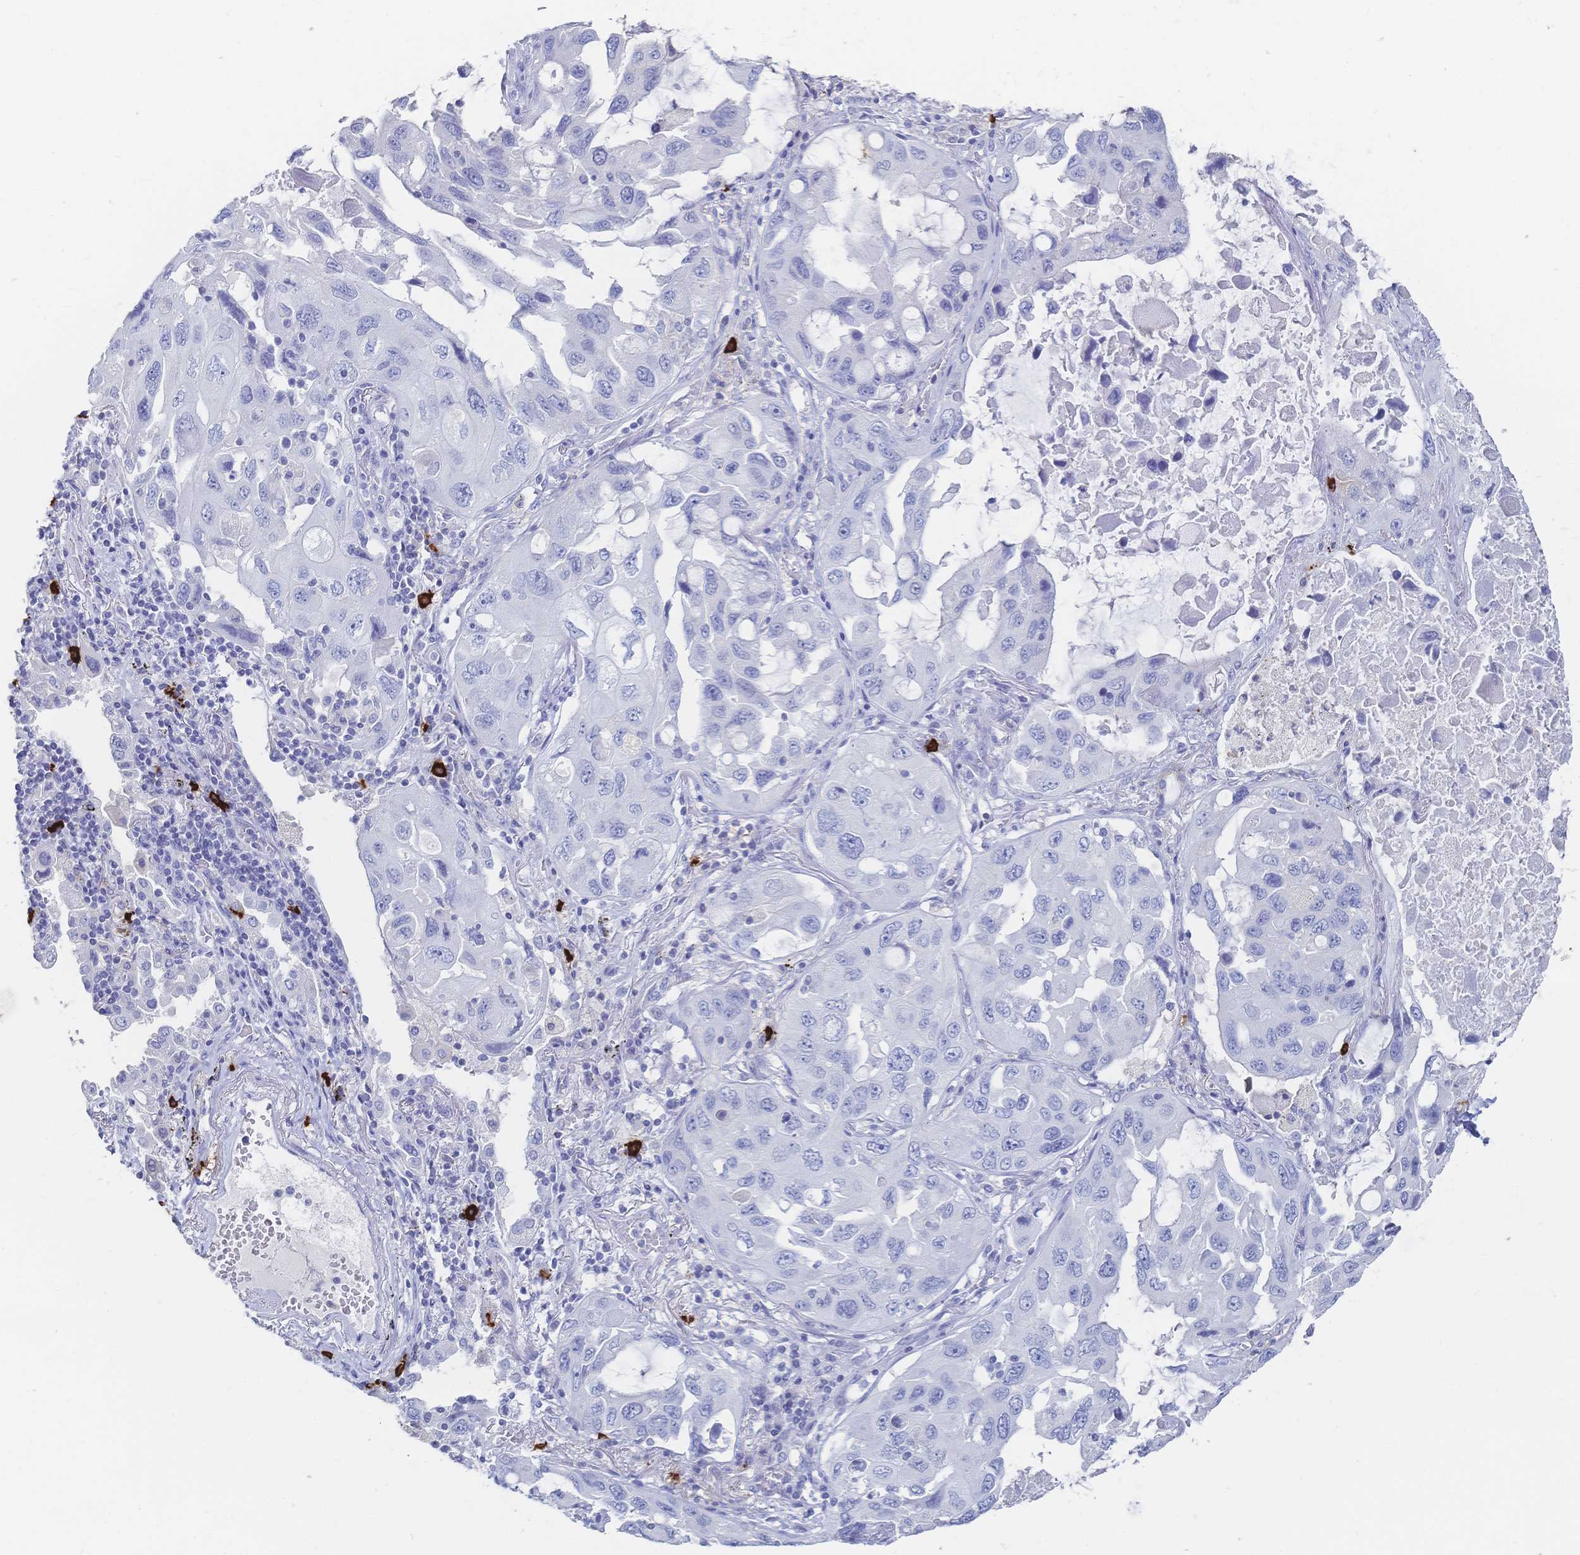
{"staining": {"intensity": "negative", "quantity": "none", "location": "none"}, "tissue": "lung cancer", "cell_type": "Tumor cells", "image_type": "cancer", "snomed": [{"axis": "morphology", "description": "Squamous cell carcinoma, NOS"}, {"axis": "topography", "description": "Lung"}], "caption": "The IHC image has no significant expression in tumor cells of lung cancer (squamous cell carcinoma) tissue.", "gene": "IL2RB", "patient": {"sex": "female", "age": 73}}